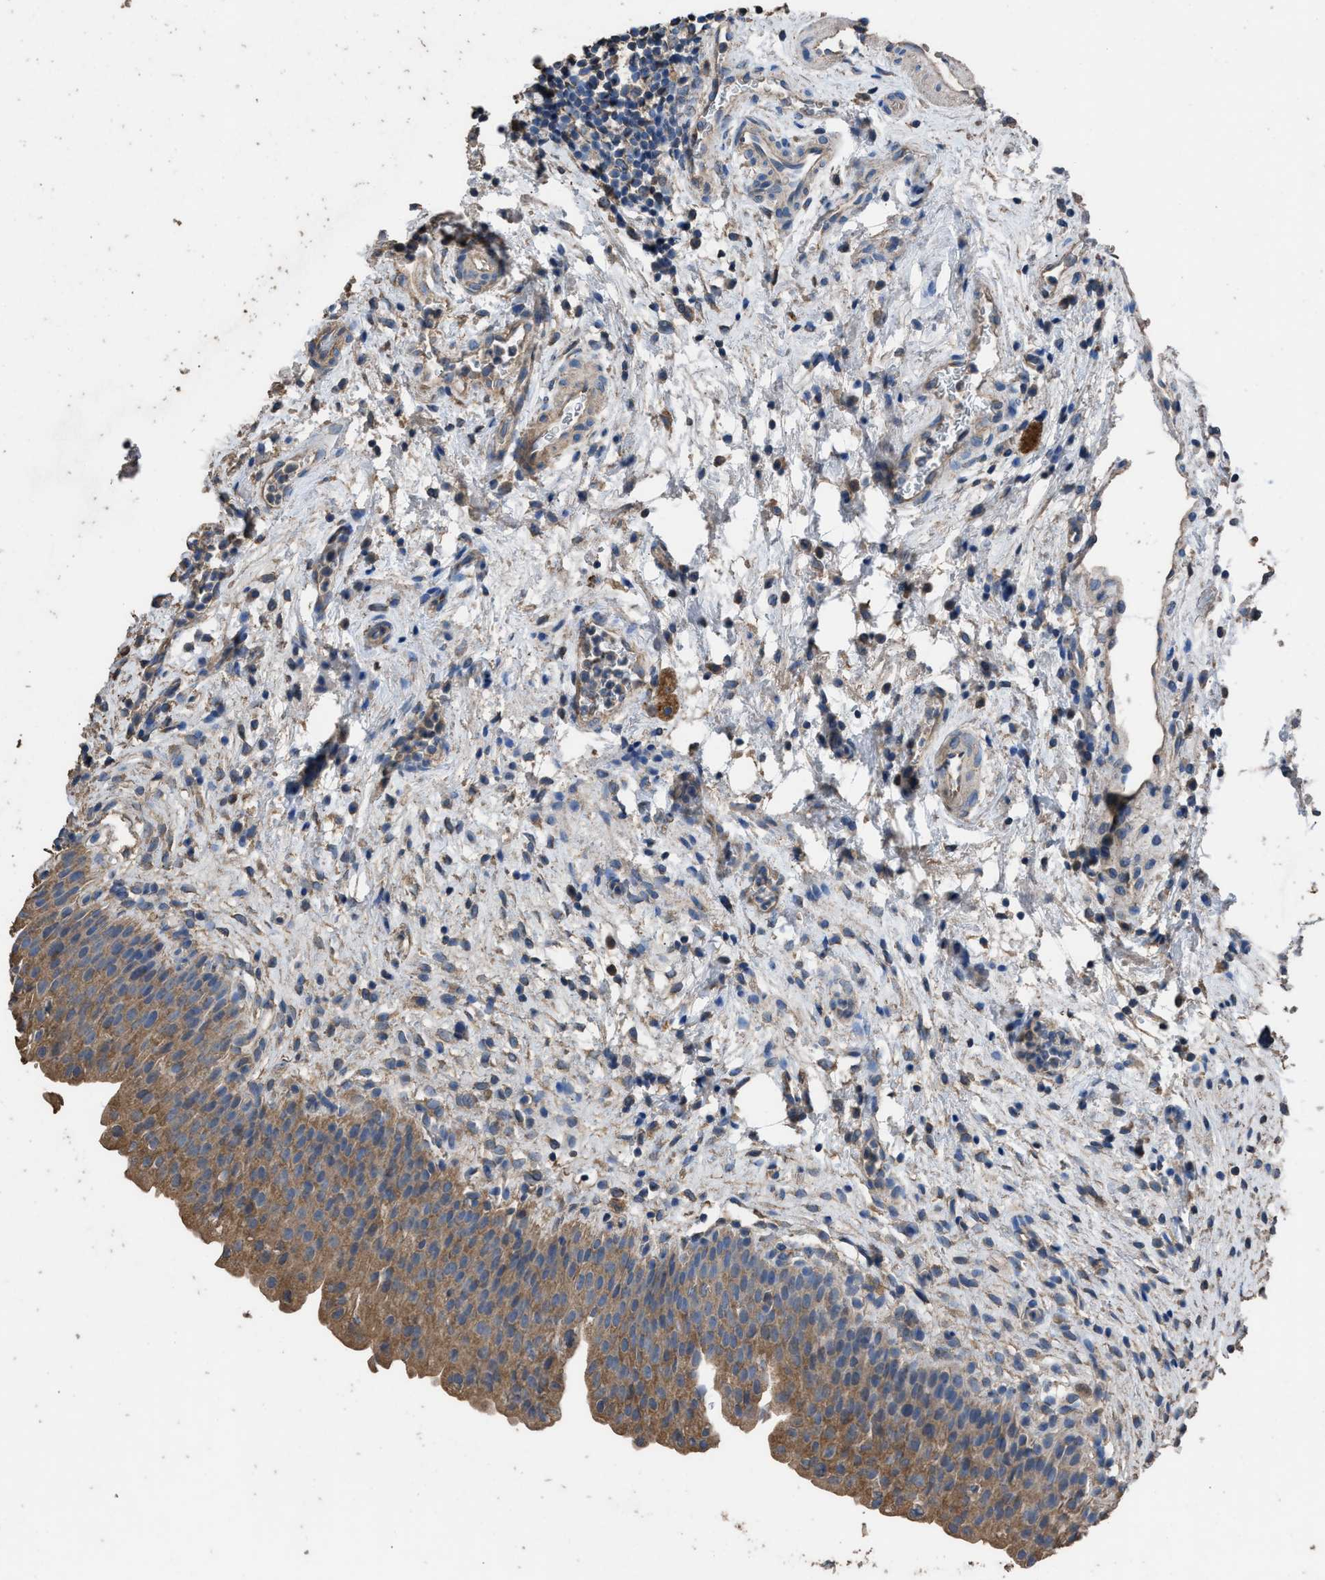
{"staining": {"intensity": "moderate", "quantity": ">75%", "location": "cytoplasmic/membranous"}, "tissue": "urinary bladder", "cell_type": "Urothelial cells", "image_type": "normal", "snomed": [{"axis": "morphology", "description": "Normal tissue, NOS"}, {"axis": "topography", "description": "Urinary bladder"}], "caption": "This photomicrograph displays normal urinary bladder stained with IHC to label a protein in brown. The cytoplasmic/membranous of urothelial cells show moderate positivity for the protein. Nuclei are counter-stained blue.", "gene": "ITSN1", "patient": {"sex": "male", "age": 37}}